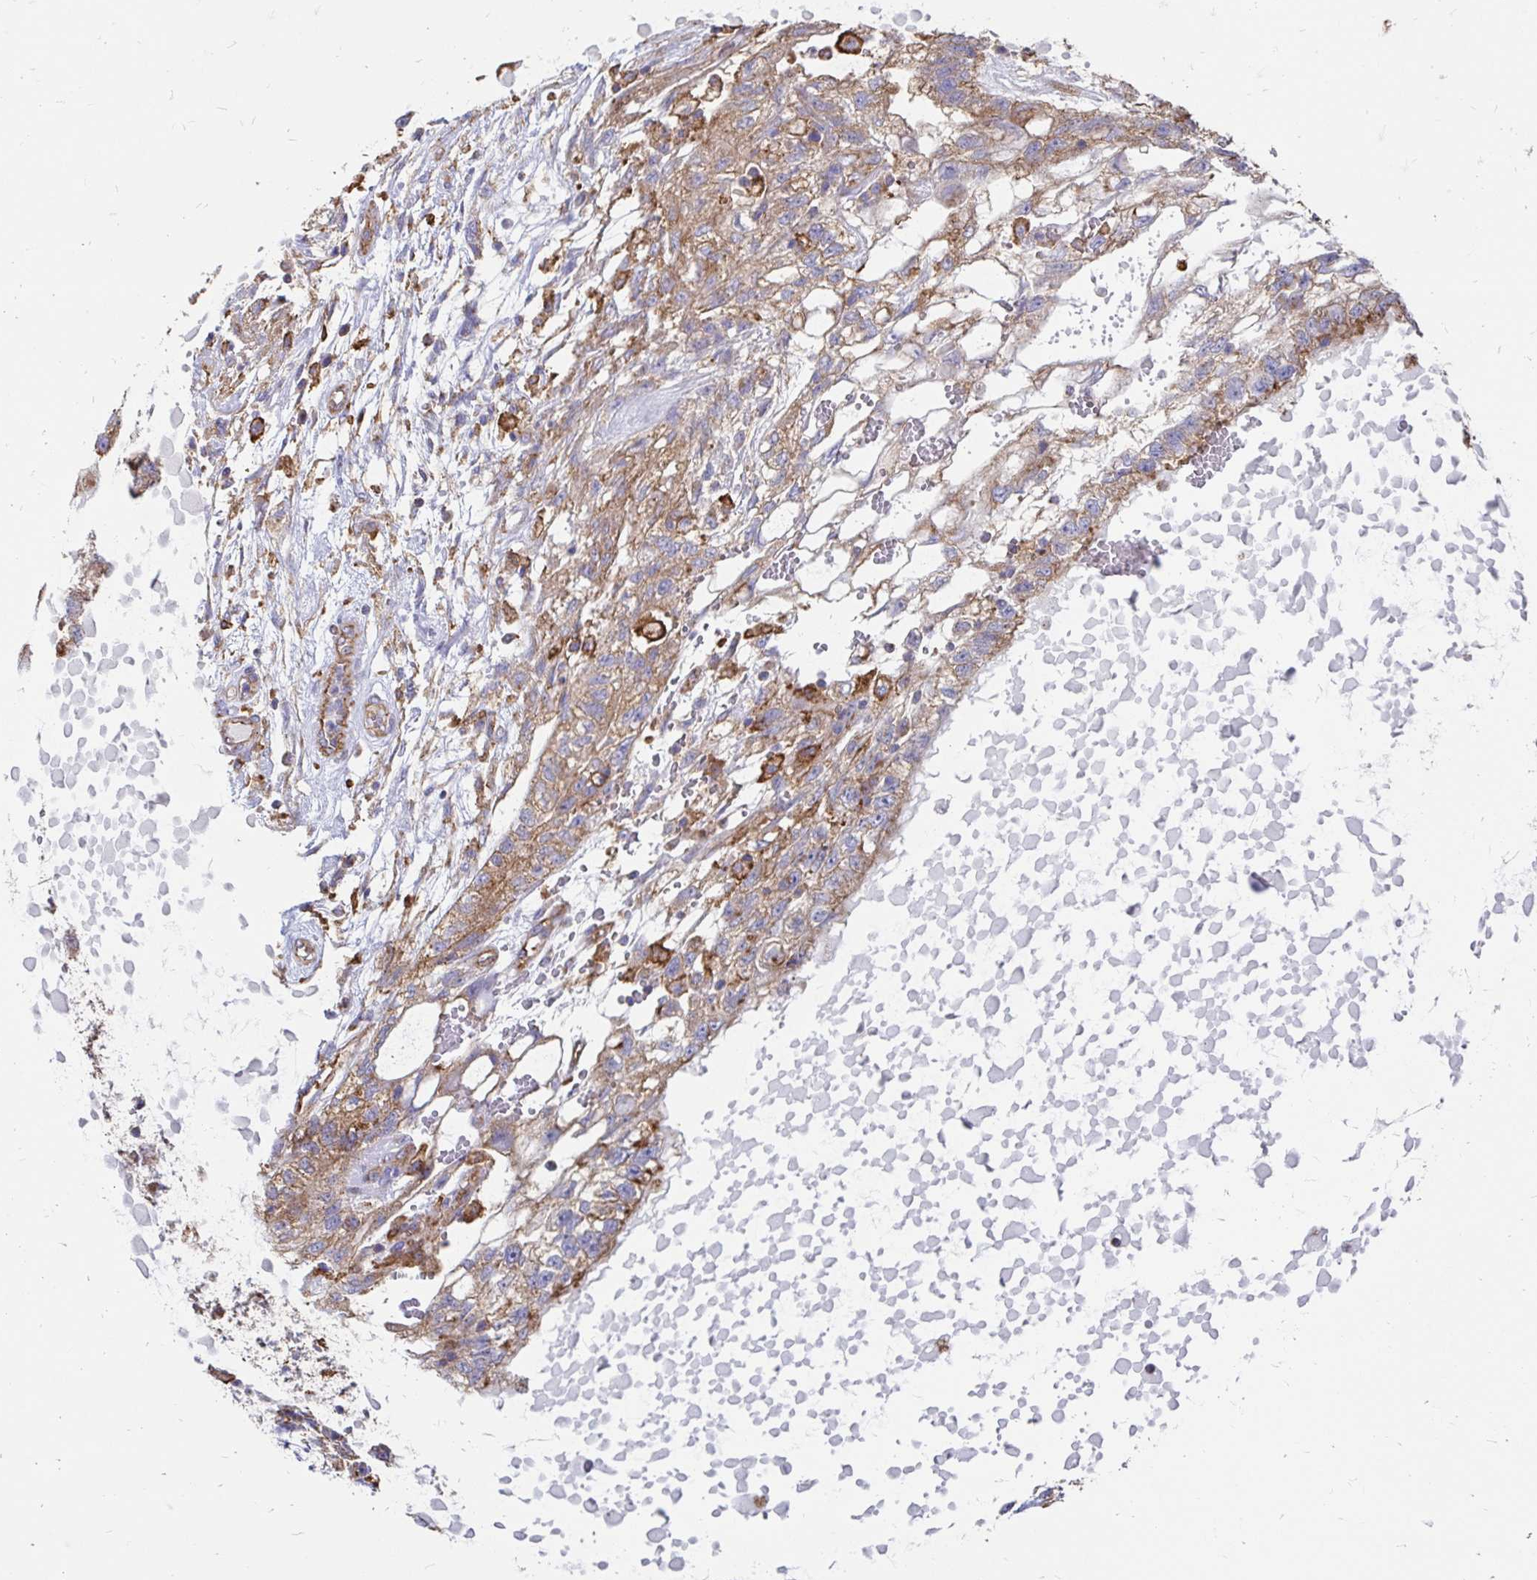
{"staining": {"intensity": "moderate", "quantity": ">75%", "location": "cytoplasmic/membranous"}, "tissue": "testis cancer", "cell_type": "Tumor cells", "image_type": "cancer", "snomed": [{"axis": "morphology", "description": "Normal tissue, NOS"}, {"axis": "morphology", "description": "Carcinoma, Embryonal, NOS"}, {"axis": "topography", "description": "Testis"}], "caption": "Tumor cells exhibit moderate cytoplasmic/membranous staining in about >75% of cells in testis cancer.", "gene": "CLTC", "patient": {"sex": "male", "age": 32}}